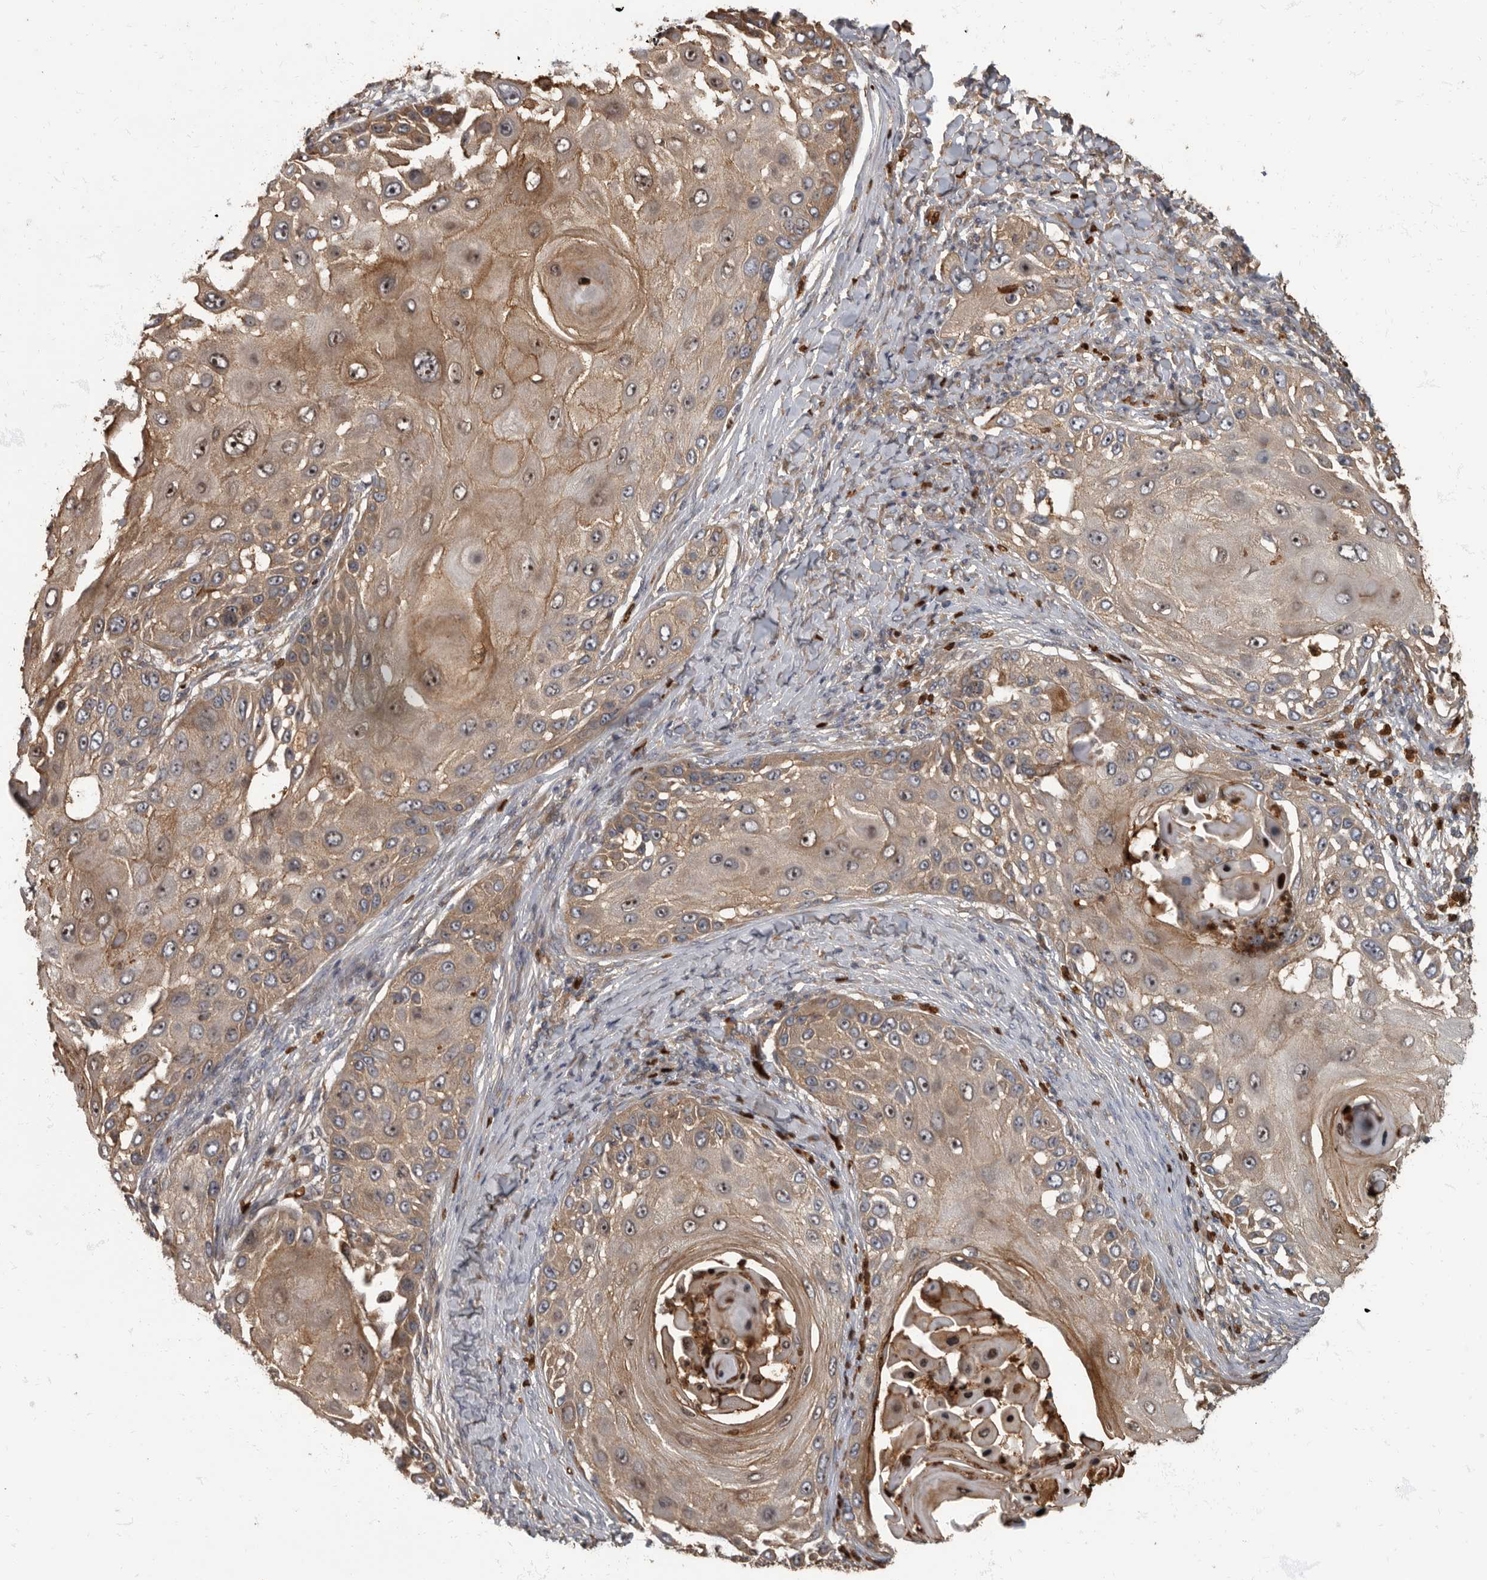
{"staining": {"intensity": "moderate", "quantity": "25%-75%", "location": "cytoplasmic/membranous"}, "tissue": "skin cancer", "cell_type": "Tumor cells", "image_type": "cancer", "snomed": [{"axis": "morphology", "description": "Squamous cell carcinoma, NOS"}, {"axis": "topography", "description": "Skin"}], "caption": "Skin cancer stained with immunohistochemistry demonstrates moderate cytoplasmic/membranous expression in about 25%-75% of tumor cells.", "gene": "DAAM1", "patient": {"sex": "female", "age": 44}}